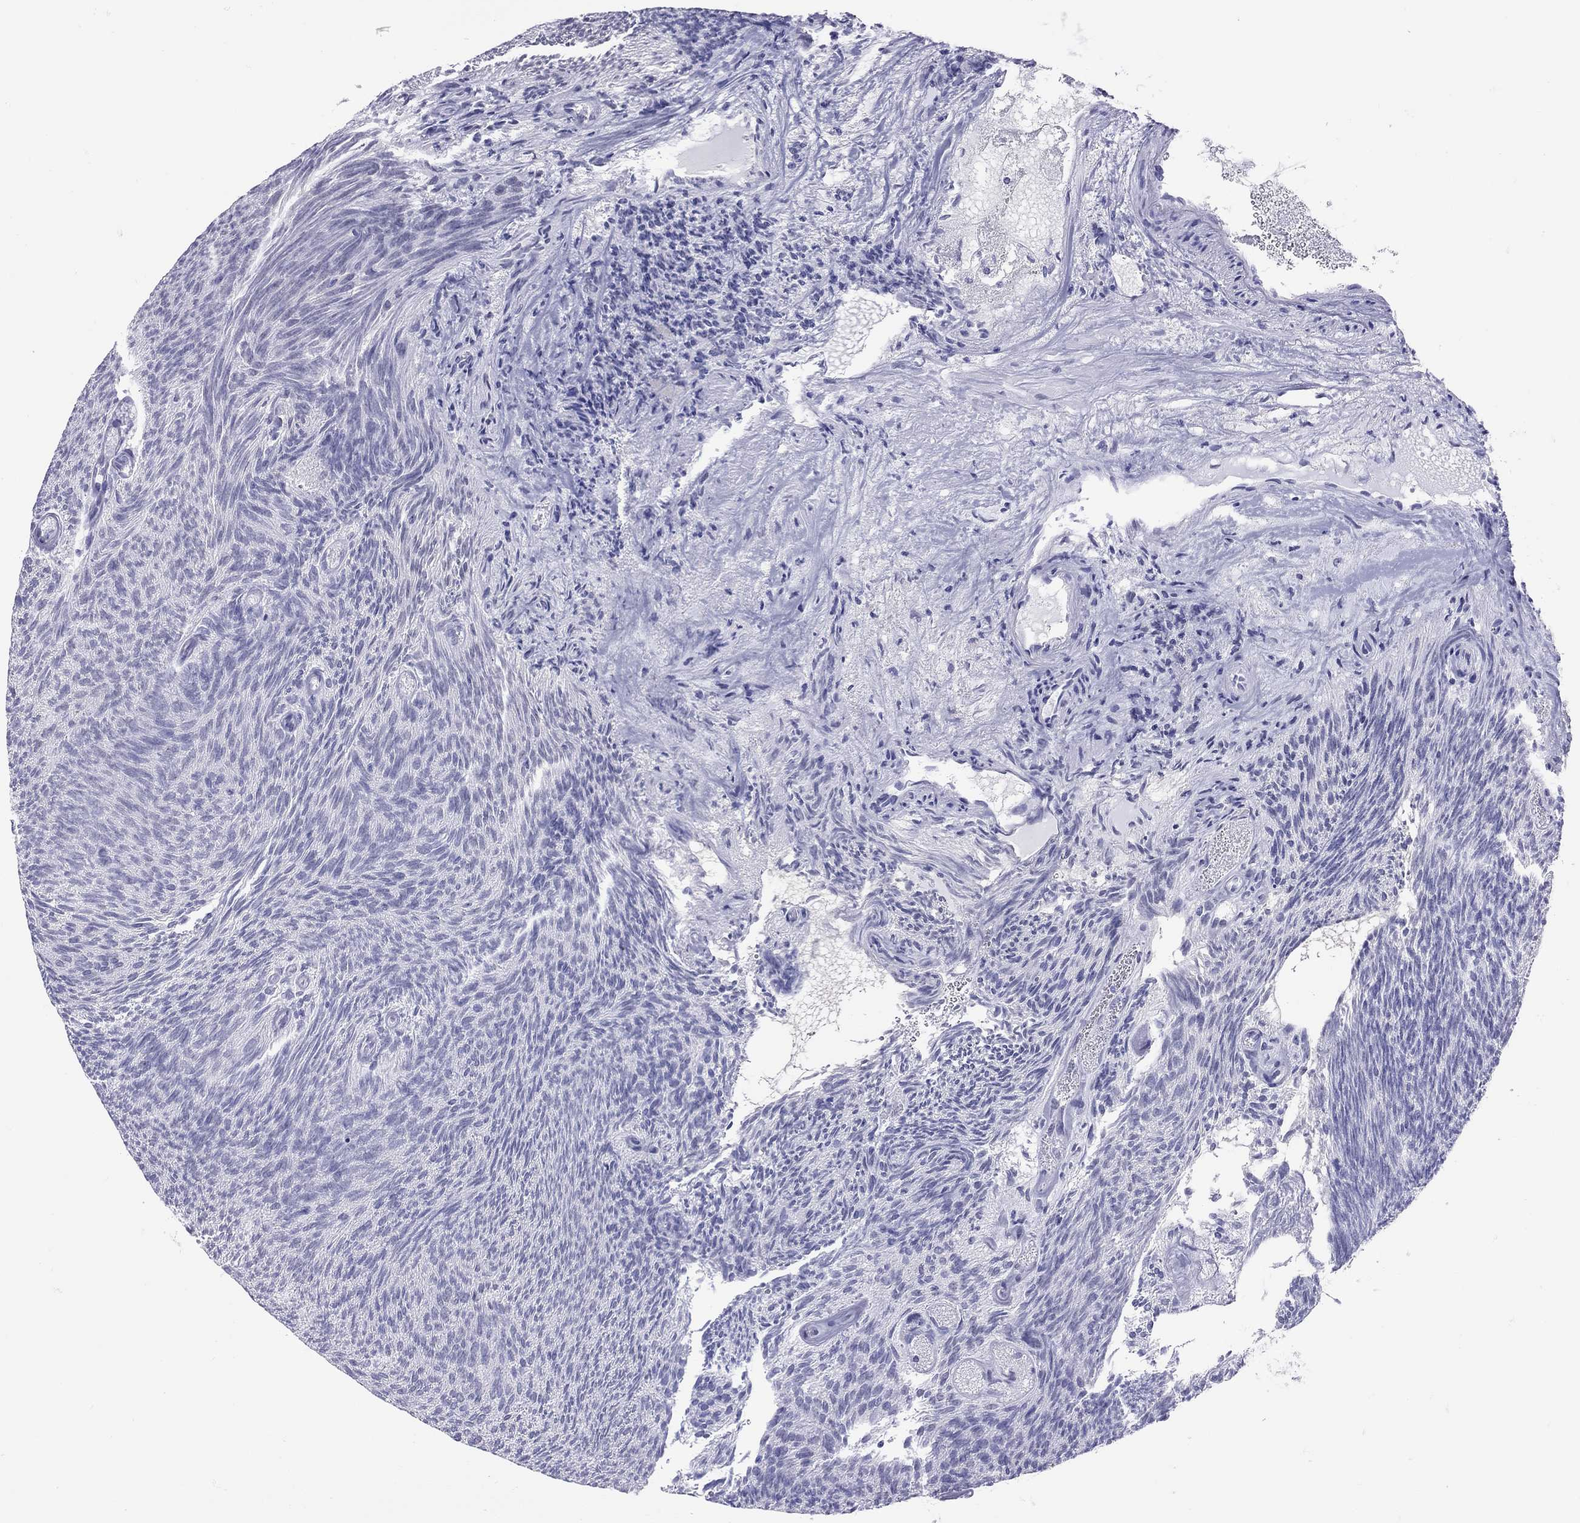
{"staining": {"intensity": "negative", "quantity": "none", "location": "none"}, "tissue": "urothelial cancer", "cell_type": "Tumor cells", "image_type": "cancer", "snomed": [{"axis": "morphology", "description": "Urothelial carcinoma, Low grade"}, {"axis": "topography", "description": "Urinary bladder"}], "caption": "Immunohistochemistry of low-grade urothelial carcinoma demonstrates no positivity in tumor cells.", "gene": "LYAR", "patient": {"sex": "male", "age": 77}}